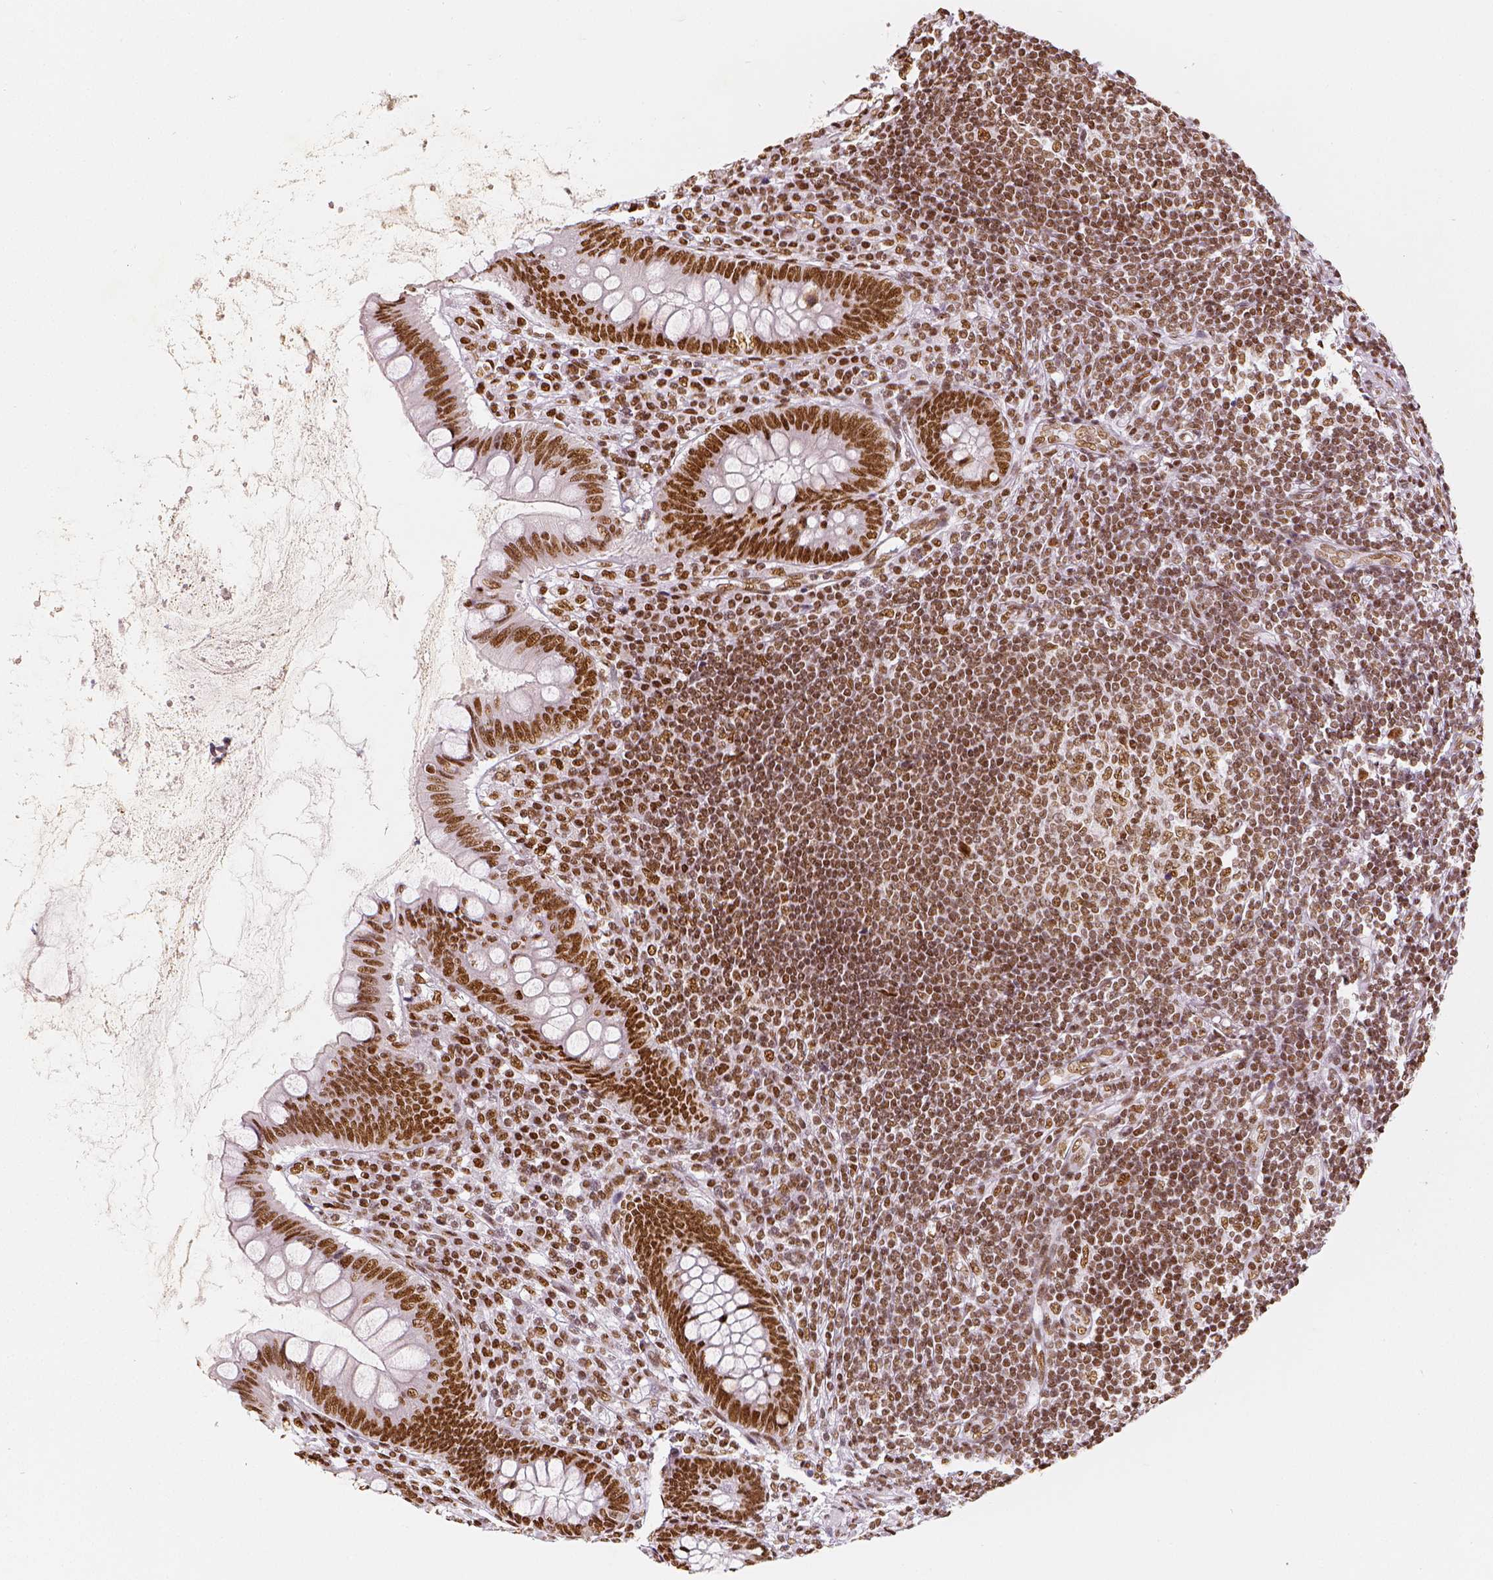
{"staining": {"intensity": "strong", "quantity": ">75%", "location": "nuclear"}, "tissue": "appendix", "cell_type": "Glandular cells", "image_type": "normal", "snomed": [{"axis": "morphology", "description": "Normal tissue, NOS"}, {"axis": "topography", "description": "Appendix"}], "caption": "Appendix was stained to show a protein in brown. There is high levels of strong nuclear staining in about >75% of glandular cells. (DAB (3,3'-diaminobenzidine) IHC, brown staining for protein, blue staining for nuclei).", "gene": "KDM5B", "patient": {"sex": "female", "age": 57}}